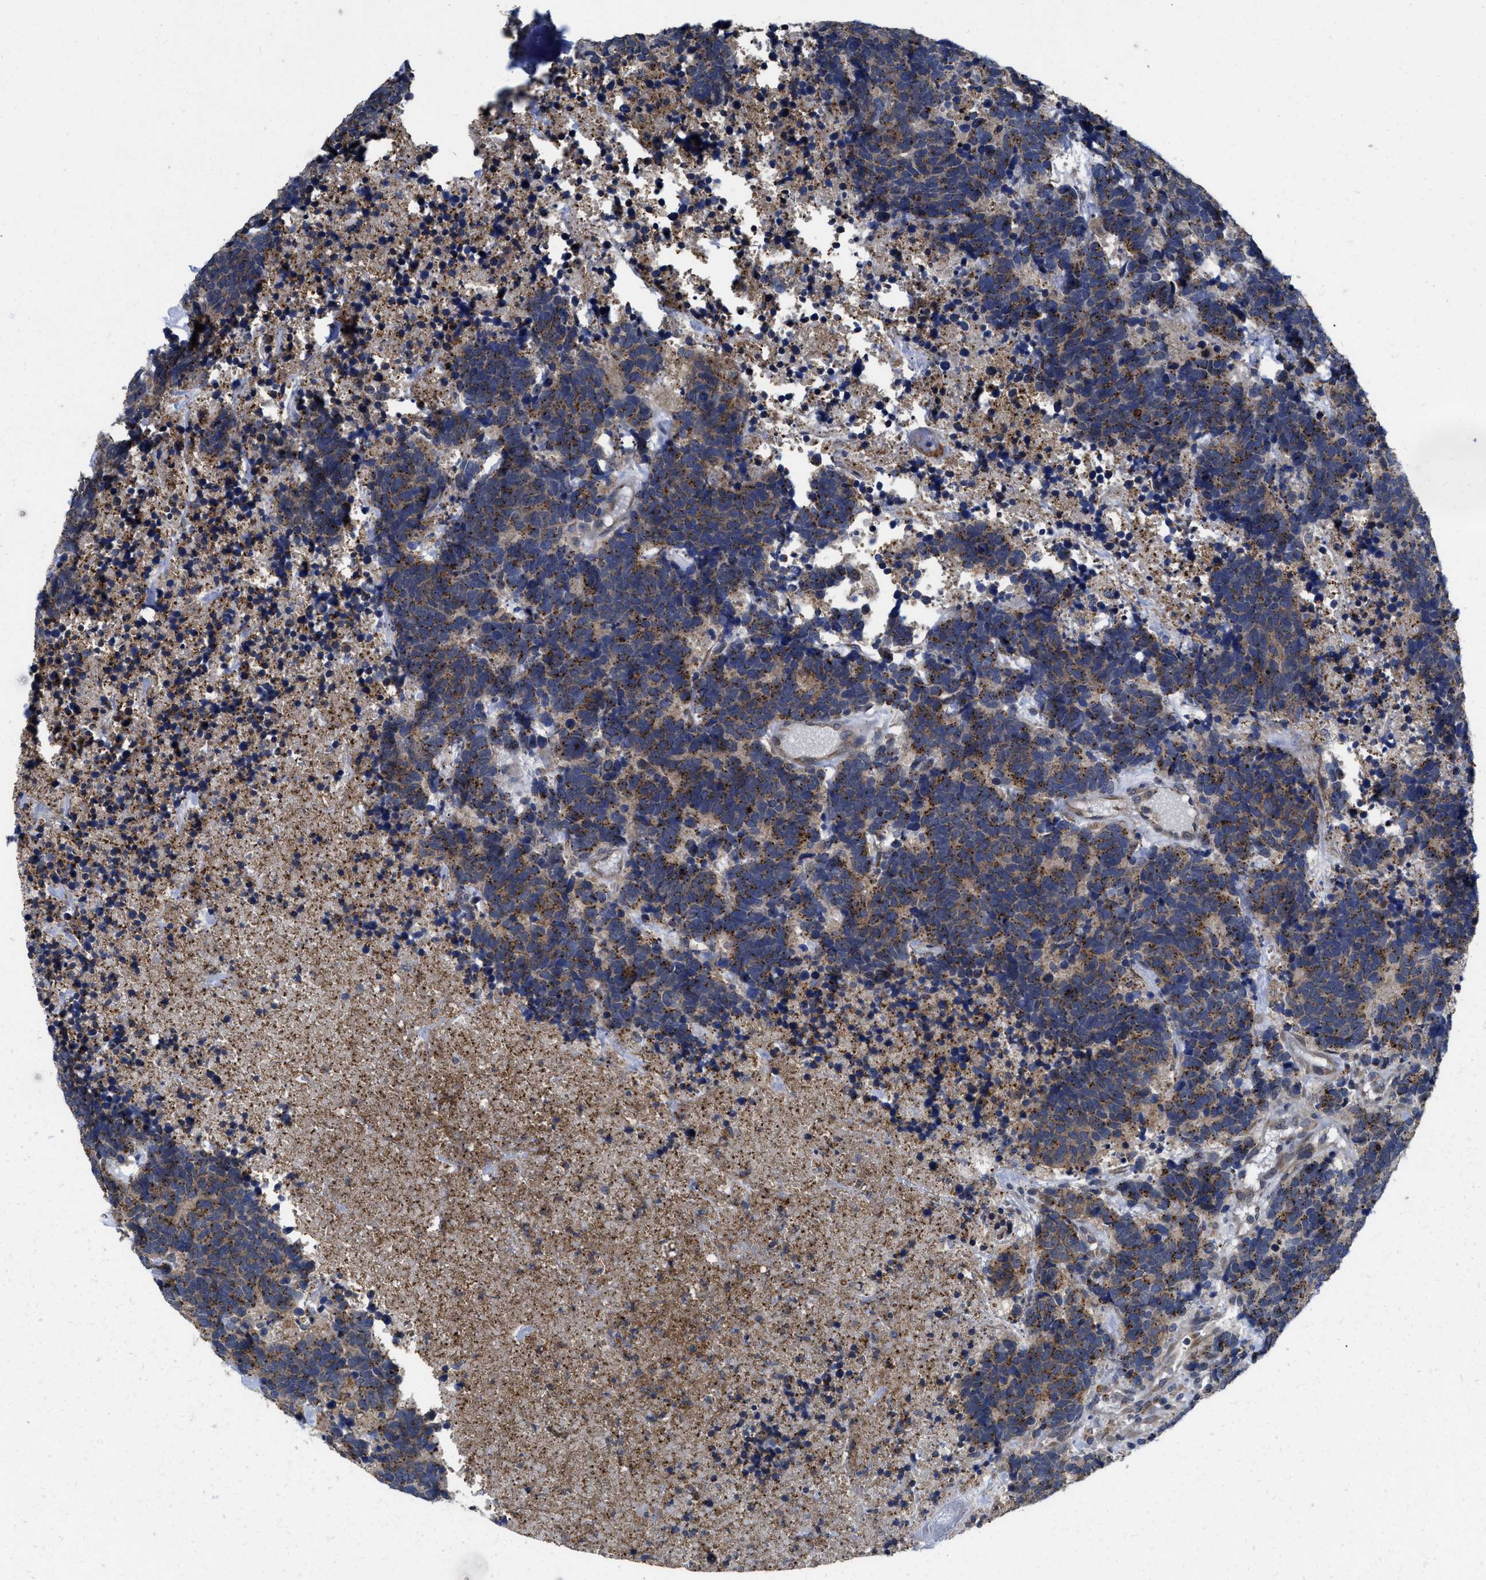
{"staining": {"intensity": "moderate", "quantity": ">75%", "location": "cytoplasmic/membranous"}, "tissue": "carcinoid", "cell_type": "Tumor cells", "image_type": "cancer", "snomed": [{"axis": "morphology", "description": "Carcinoma, NOS"}, {"axis": "morphology", "description": "Carcinoid, malignant, NOS"}, {"axis": "topography", "description": "Urinary bladder"}], "caption": "Human carcinoma stained with a brown dye reveals moderate cytoplasmic/membranous positive staining in about >75% of tumor cells.", "gene": "PKD2", "patient": {"sex": "male", "age": 57}}